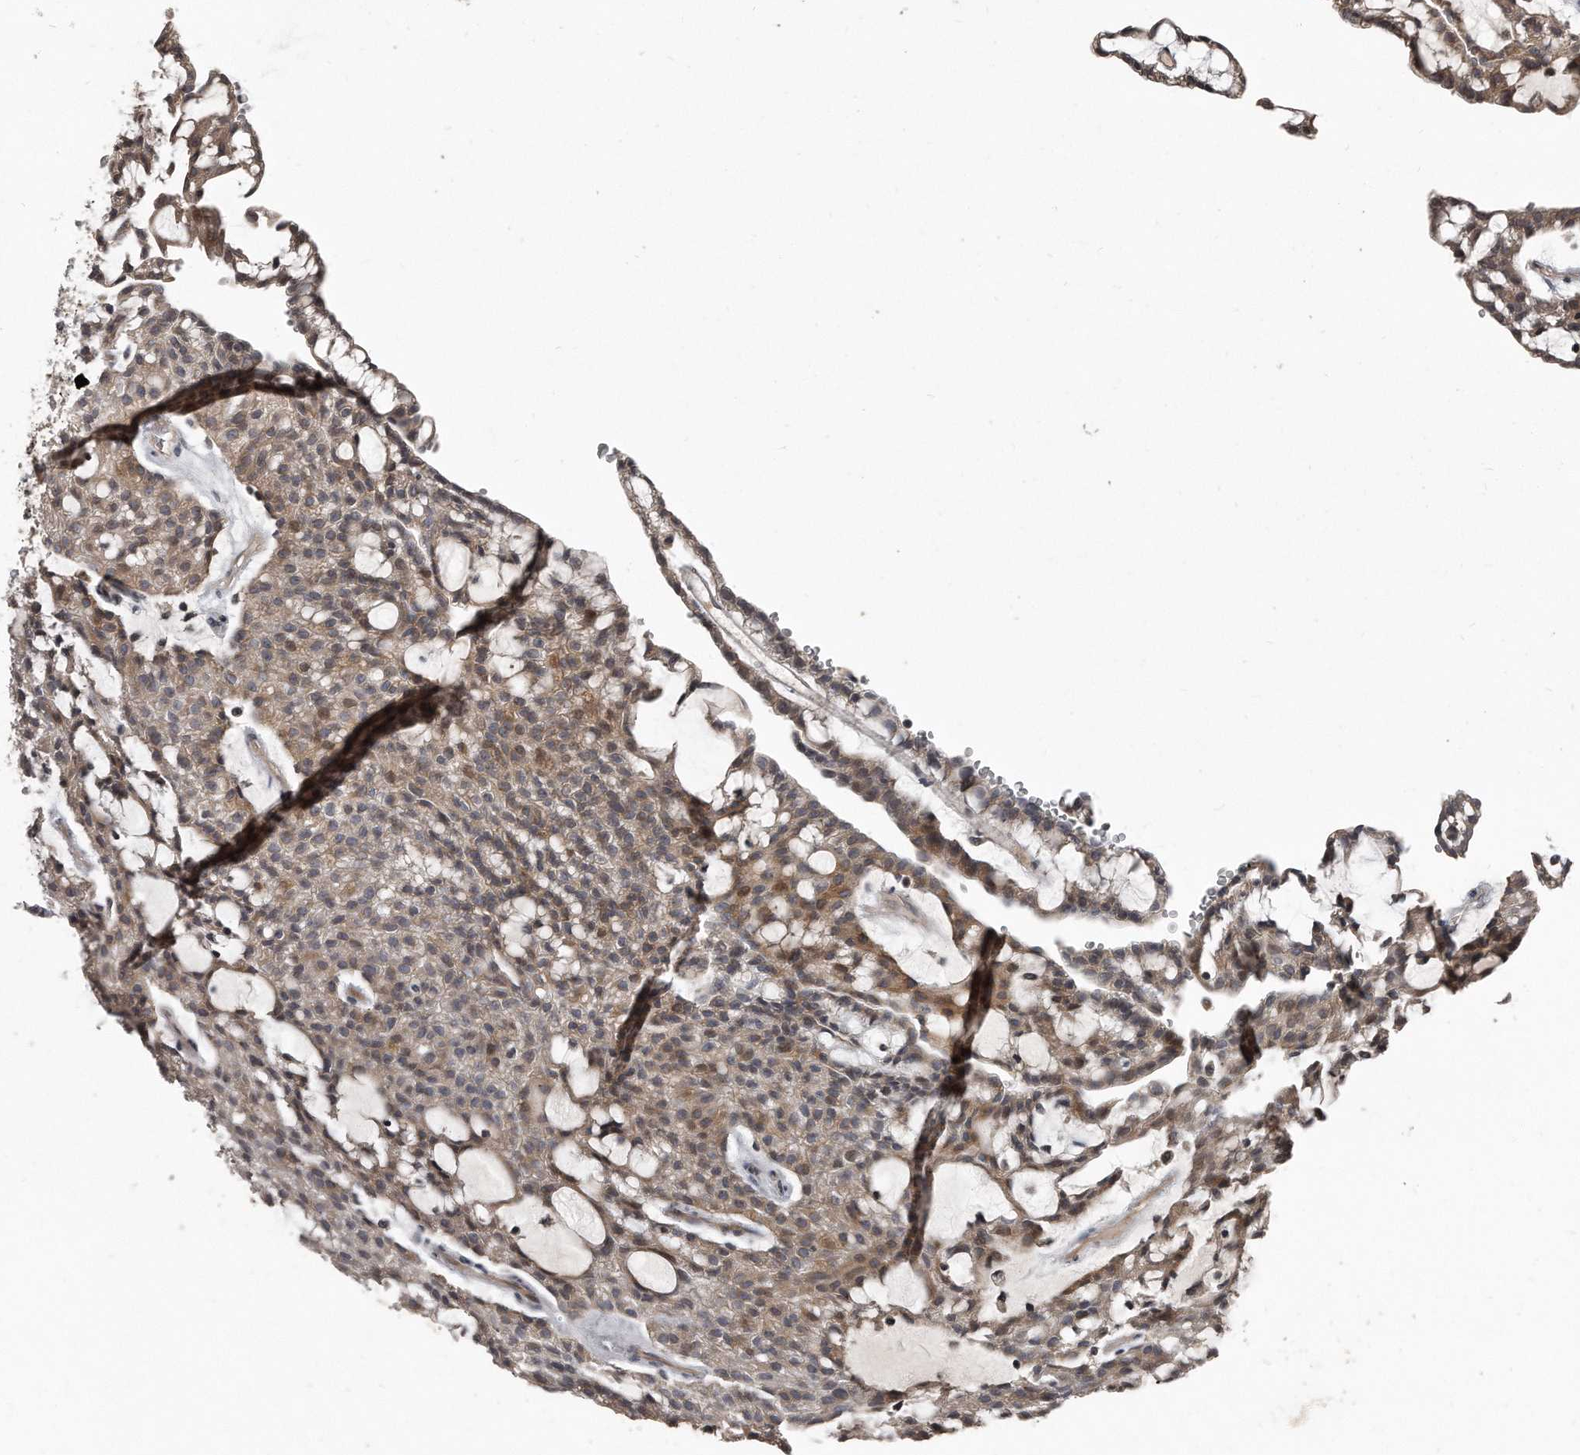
{"staining": {"intensity": "weak", "quantity": "25%-75%", "location": "cytoplasmic/membranous,nuclear"}, "tissue": "renal cancer", "cell_type": "Tumor cells", "image_type": "cancer", "snomed": [{"axis": "morphology", "description": "Adenocarcinoma, NOS"}, {"axis": "topography", "description": "Kidney"}], "caption": "Protein expression analysis of renal adenocarcinoma shows weak cytoplasmic/membranous and nuclear expression in about 25%-75% of tumor cells.", "gene": "GCH1", "patient": {"sex": "male", "age": 63}}